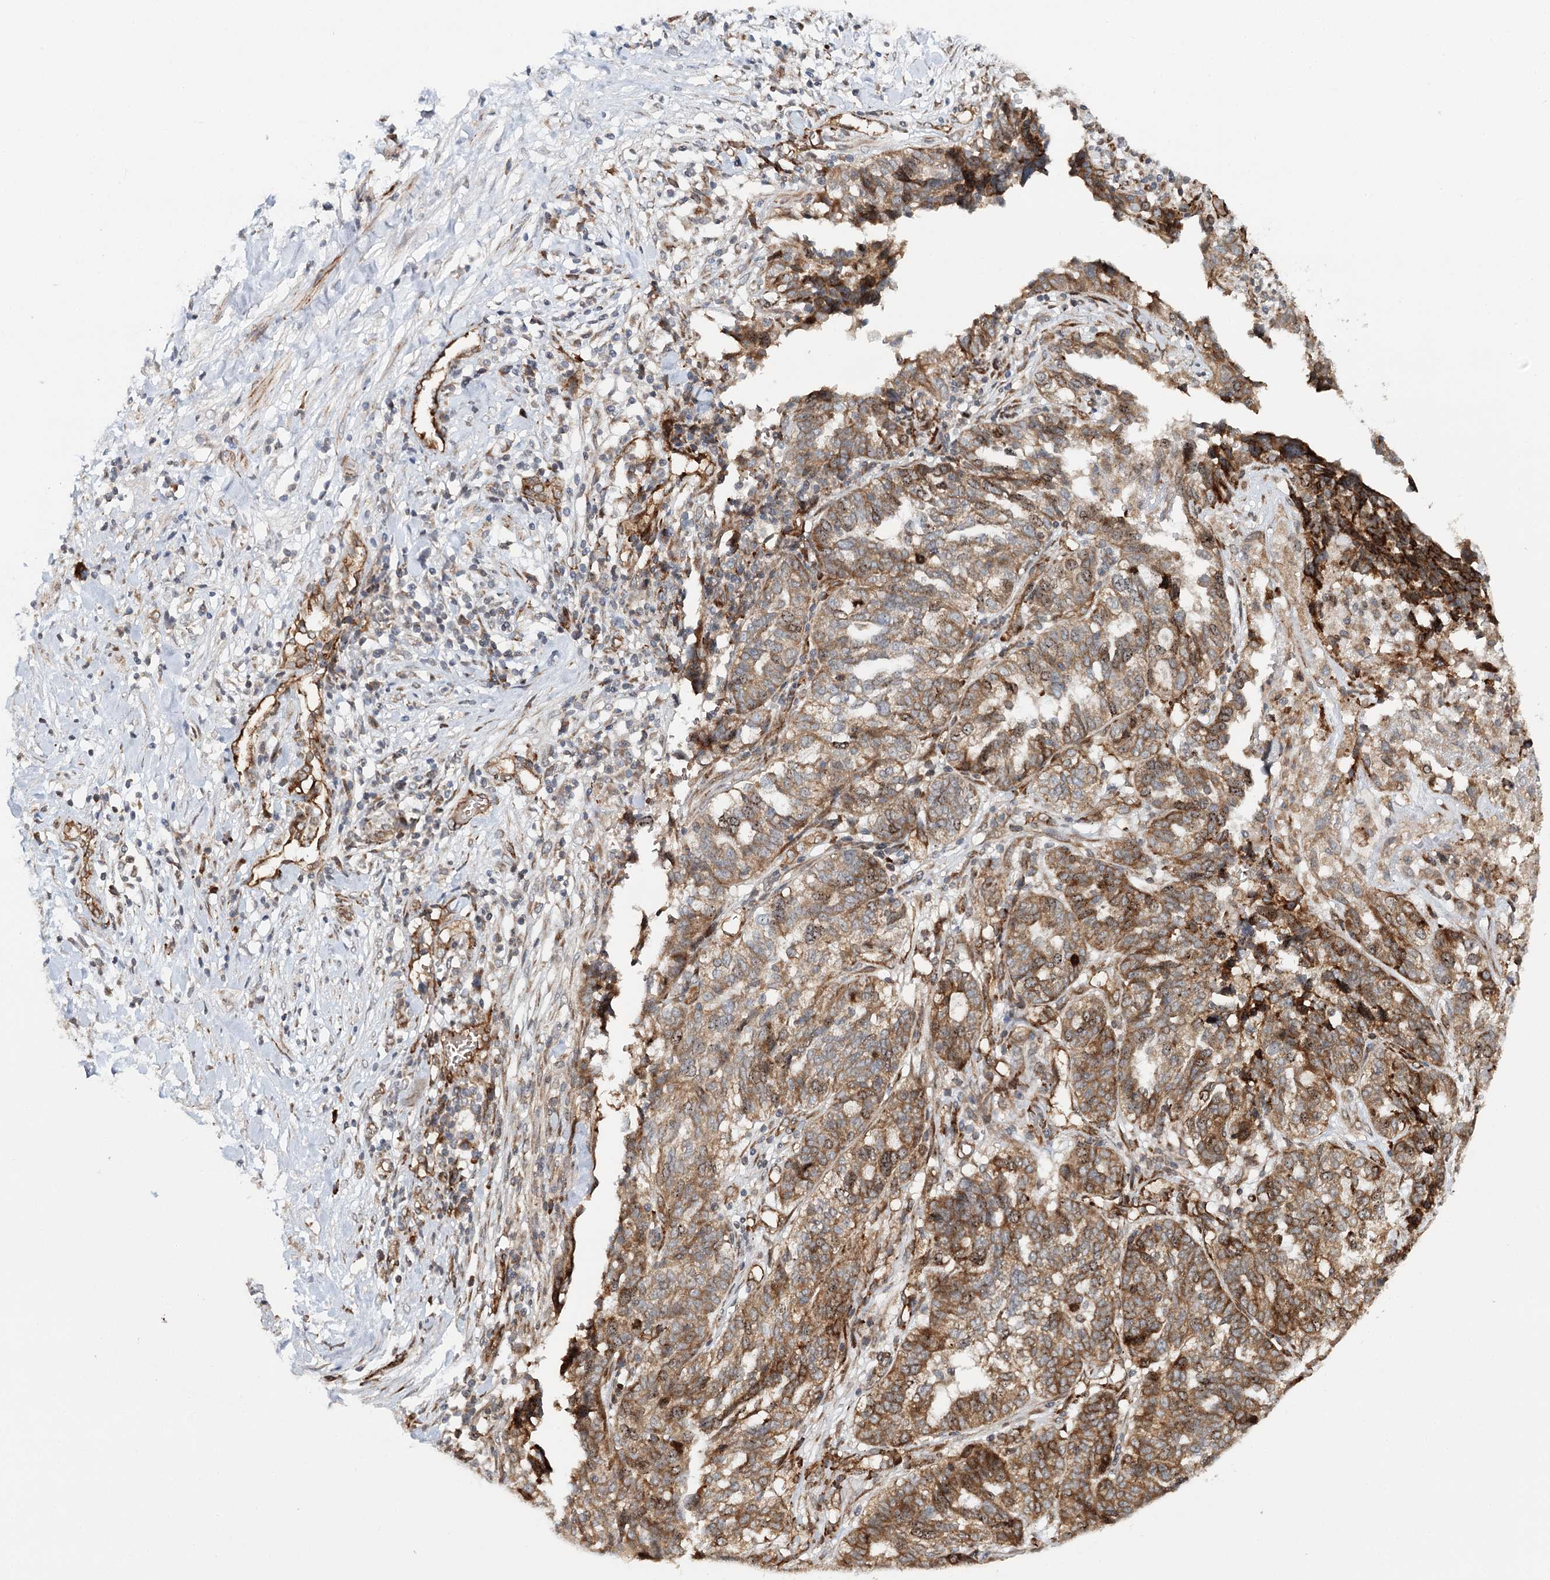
{"staining": {"intensity": "moderate", "quantity": ">75%", "location": "cytoplasmic/membranous,nuclear"}, "tissue": "ovarian cancer", "cell_type": "Tumor cells", "image_type": "cancer", "snomed": [{"axis": "morphology", "description": "Cystadenocarcinoma, serous, NOS"}, {"axis": "topography", "description": "Ovary"}], "caption": "This histopathology image exhibits ovarian cancer (serous cystadenocarcinoma) stained with immunohistochemistry to label a protein in brown. The cytoplasmic/membranous and nuclear of tumor cells show moderate positivity for the protein. Nuclei are counter-stained blue.", "gene": "MKNK1", "patient": {"sex": "female", "age": 59}}